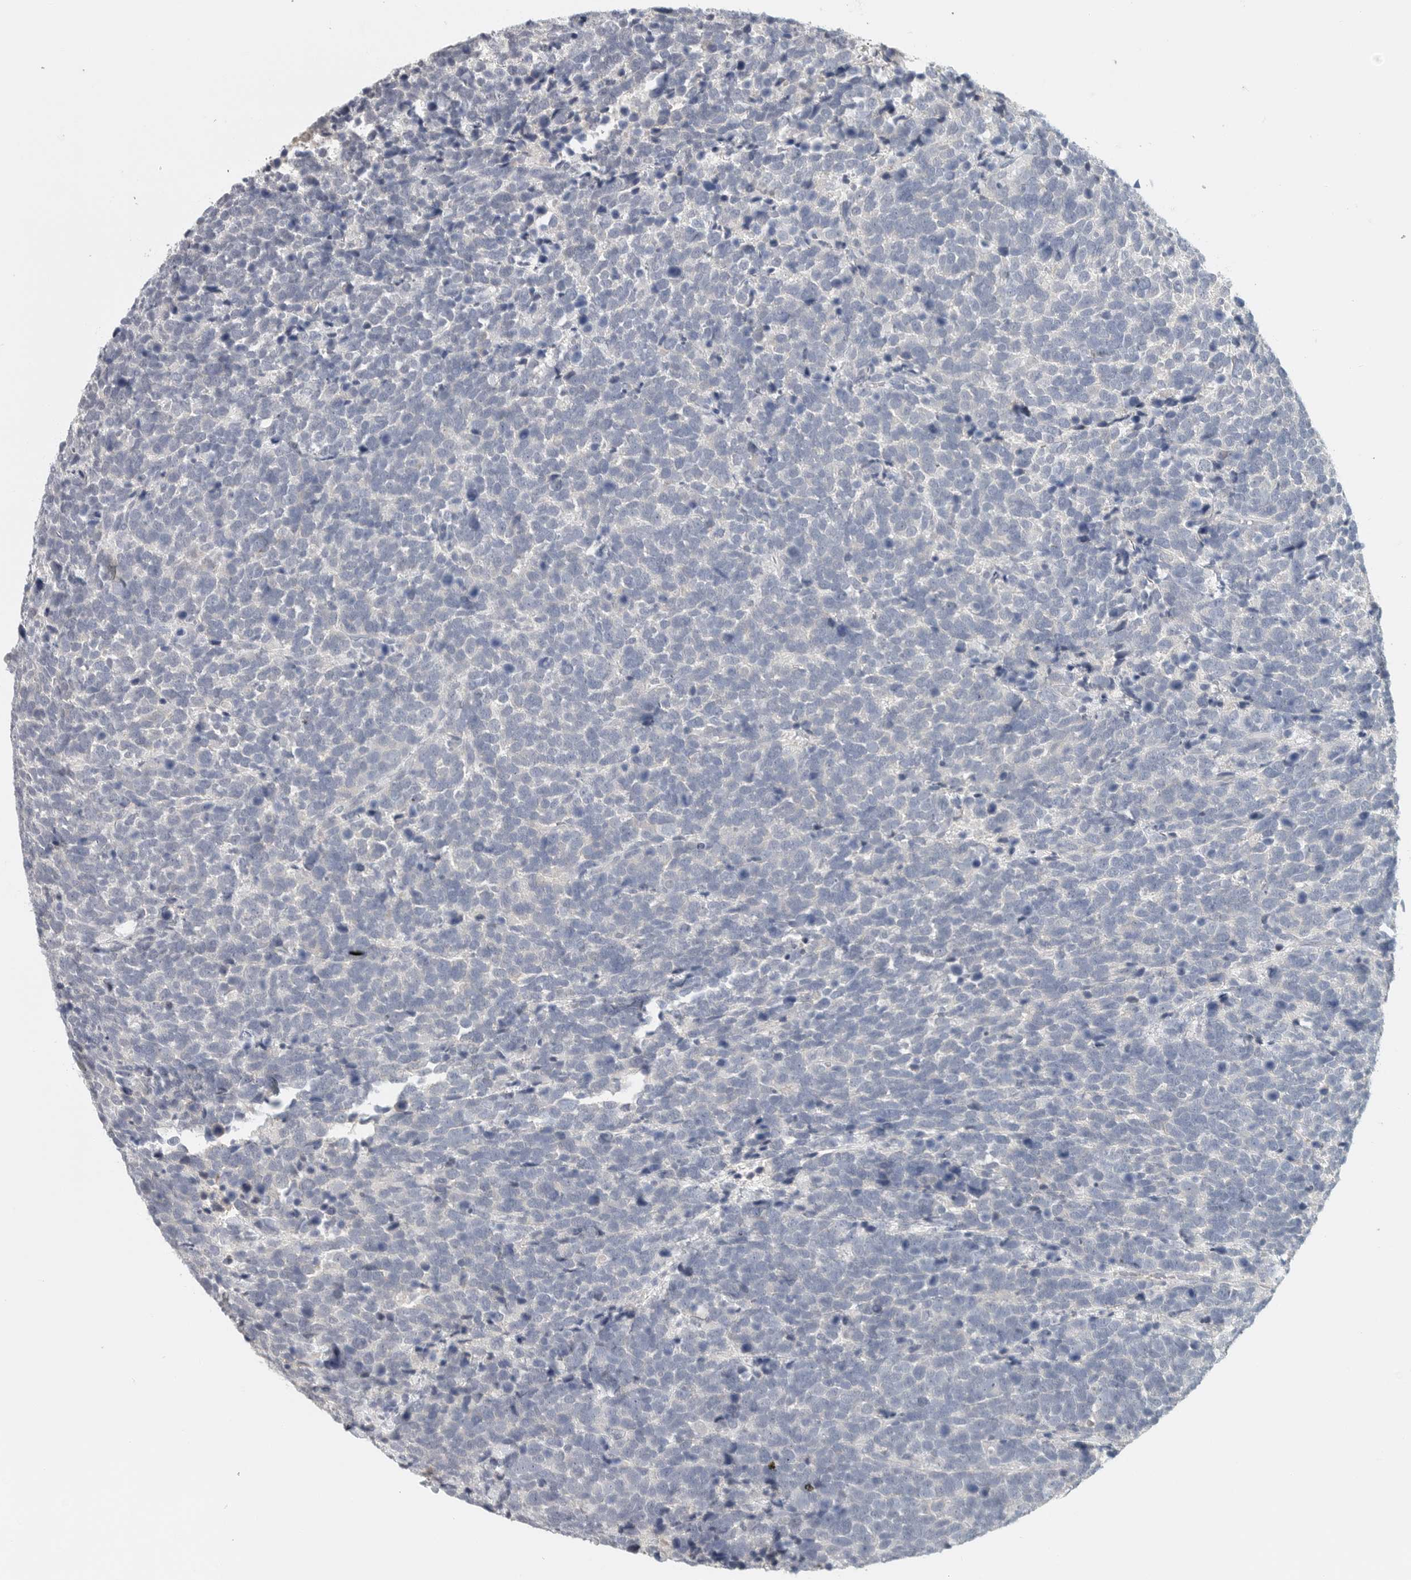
{"staining": {"intensity": "negative", "quantity": "none", "location": "none"}, "tissue": "urothelial cancer", "cell_type": "Tumor cells", "image_type": "cancer", "snomed": [{"axis": "morphology", "description": "Urothelial carcinoma, High grade"}, {"axis": "topography", "description": "Urinary bladder"}], "caption": "Urothelial cancer was stained to show a protein in brown. There is no significant positivity in tumor cells. (DAB IHC visualized using brightfield microscopy, high magnification).", "gene": "PAM", "patient": {"sex": "female", "age": 82}}